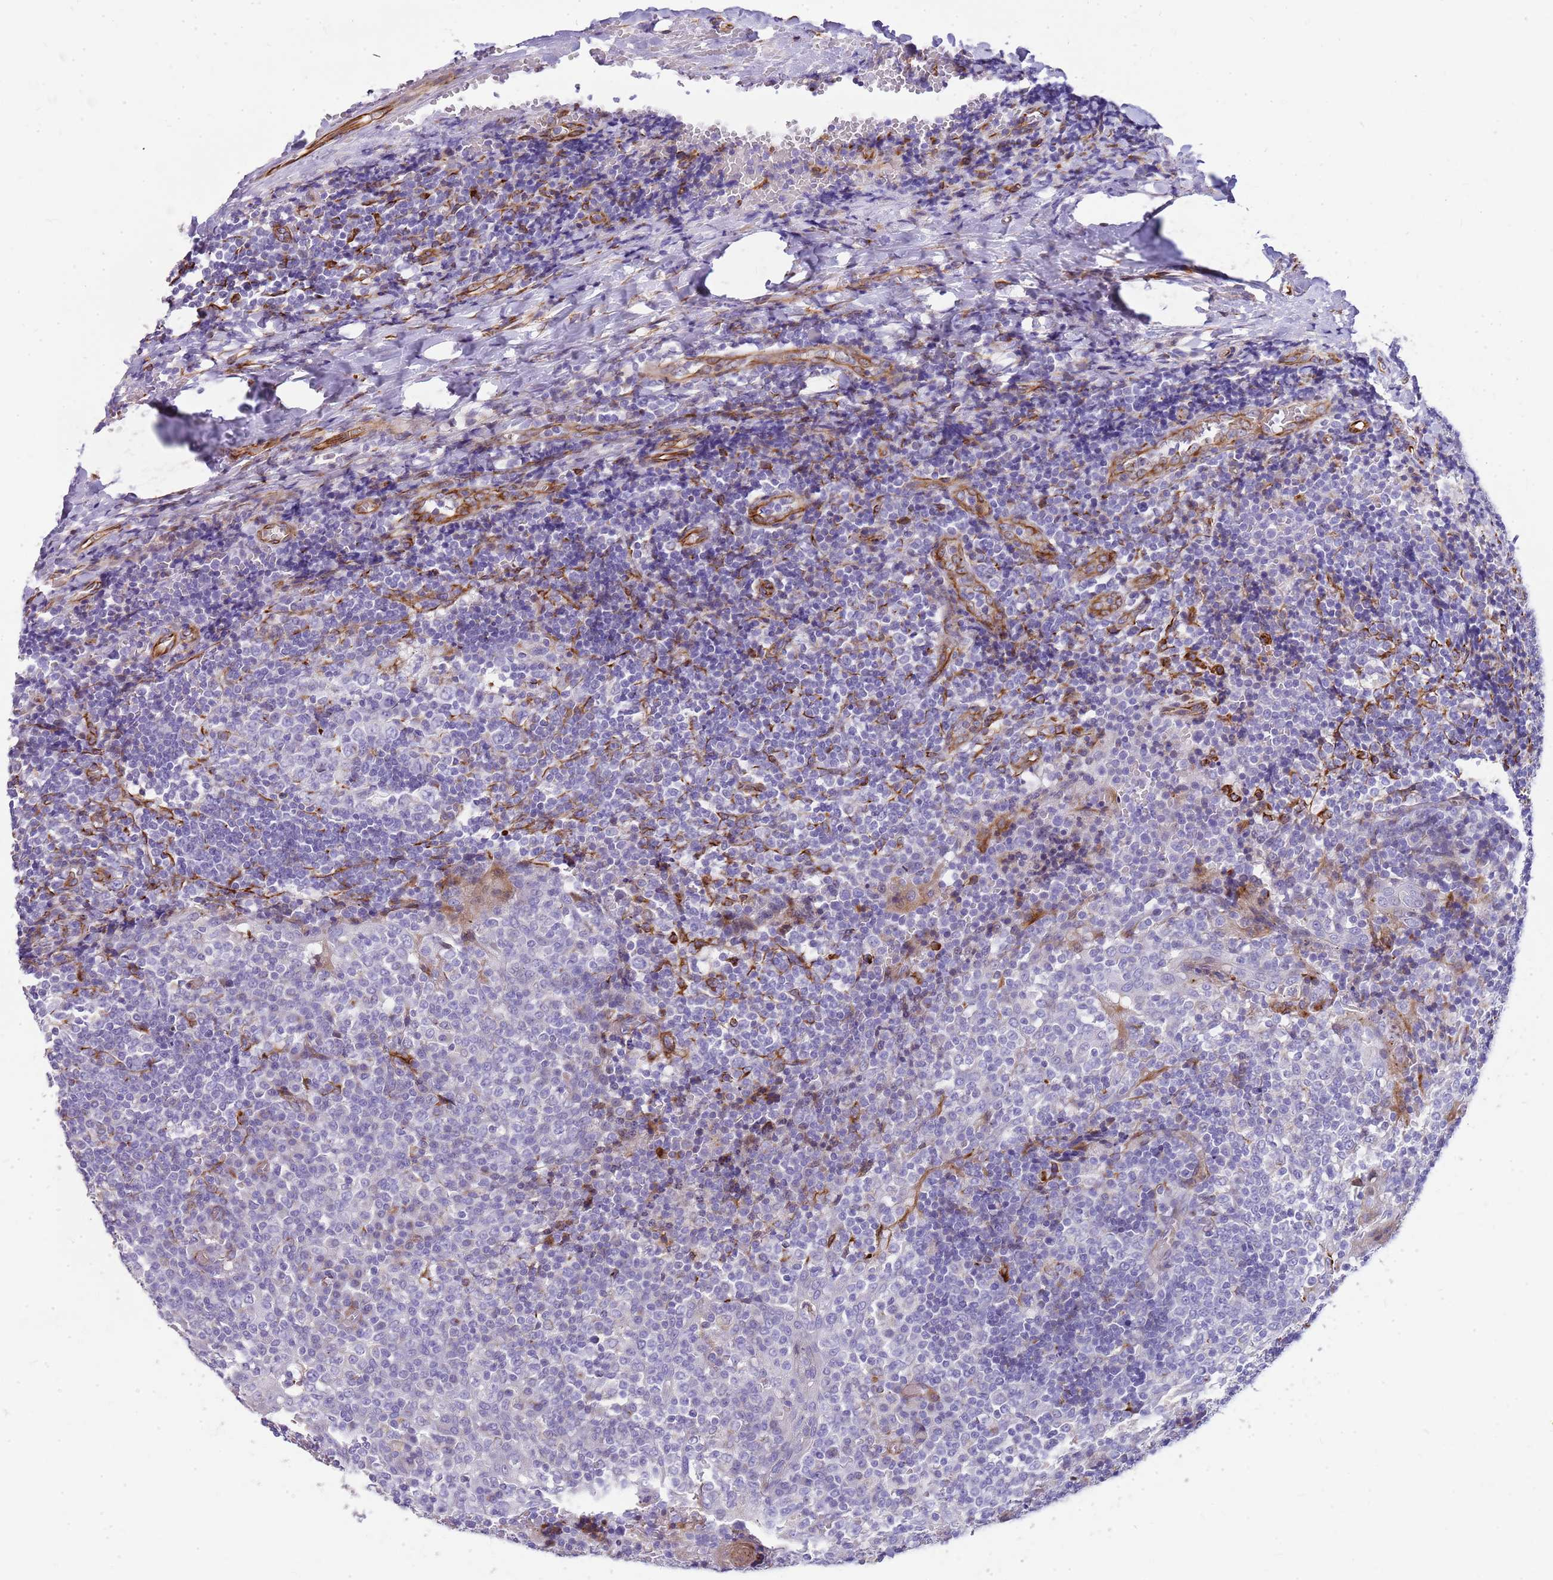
{"staining": {"intensity": "negative", "quantity": "none", "location": "none"}, "tissue": "tonsil", "cell_type": "Germinal center cells", "image_type": "normal", "snomed": [{"axis": "morphology", "description": "Normal tissue, NOS"}, {"axis": "topography", "description": "Tonsil"}], "caption": "This is a micrograph of IHC staining of normal tonsil, which shows no positivity in germinal center cells.", "gene": "ZDHHC1", "patient": {"sex": "female", "age": 19}}